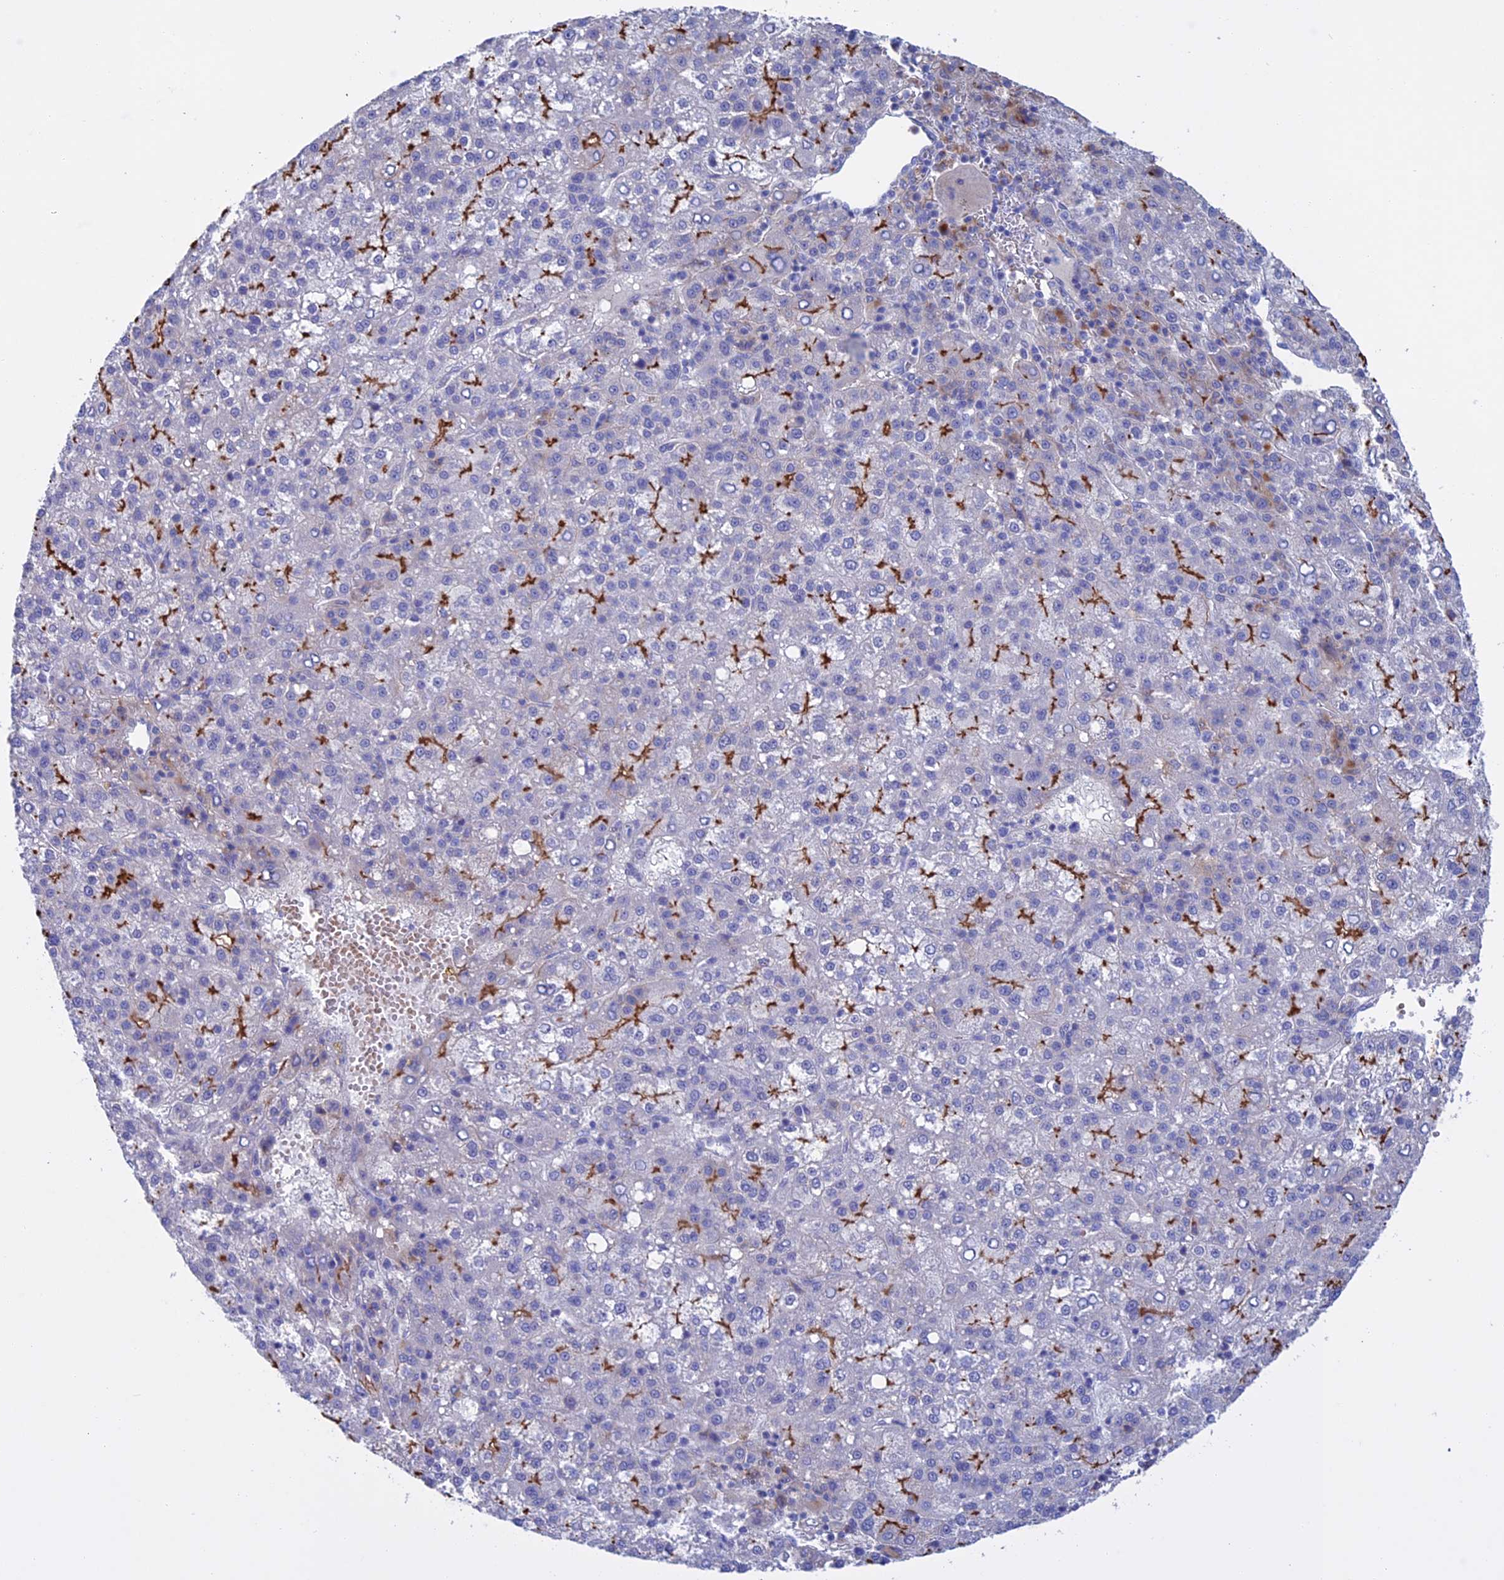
{"staining": {"intensity": "strong", "quantity": "<25%", "location": "cytoplasmic/membranous"}, "tissue": "liver cancer", "cell_type": "Tumor cells", "image_type": "cancer", "snomed": [{"axis": "morphology", "description": "Carcinoma, Hepatocellular, NOS"}, {"axis": "topography", "description": "Liver"}], "caption": "Tumor cells exhibit medium levels of strong cytoplasmic/membranous staining in about <25% of cells in human liver hepatocellular carcinoma. (DAB = brown stain, brightfield microscopy at high magnification).", "gene": "SLC2A6", "patient": {"sex": "female", "age": 58}}